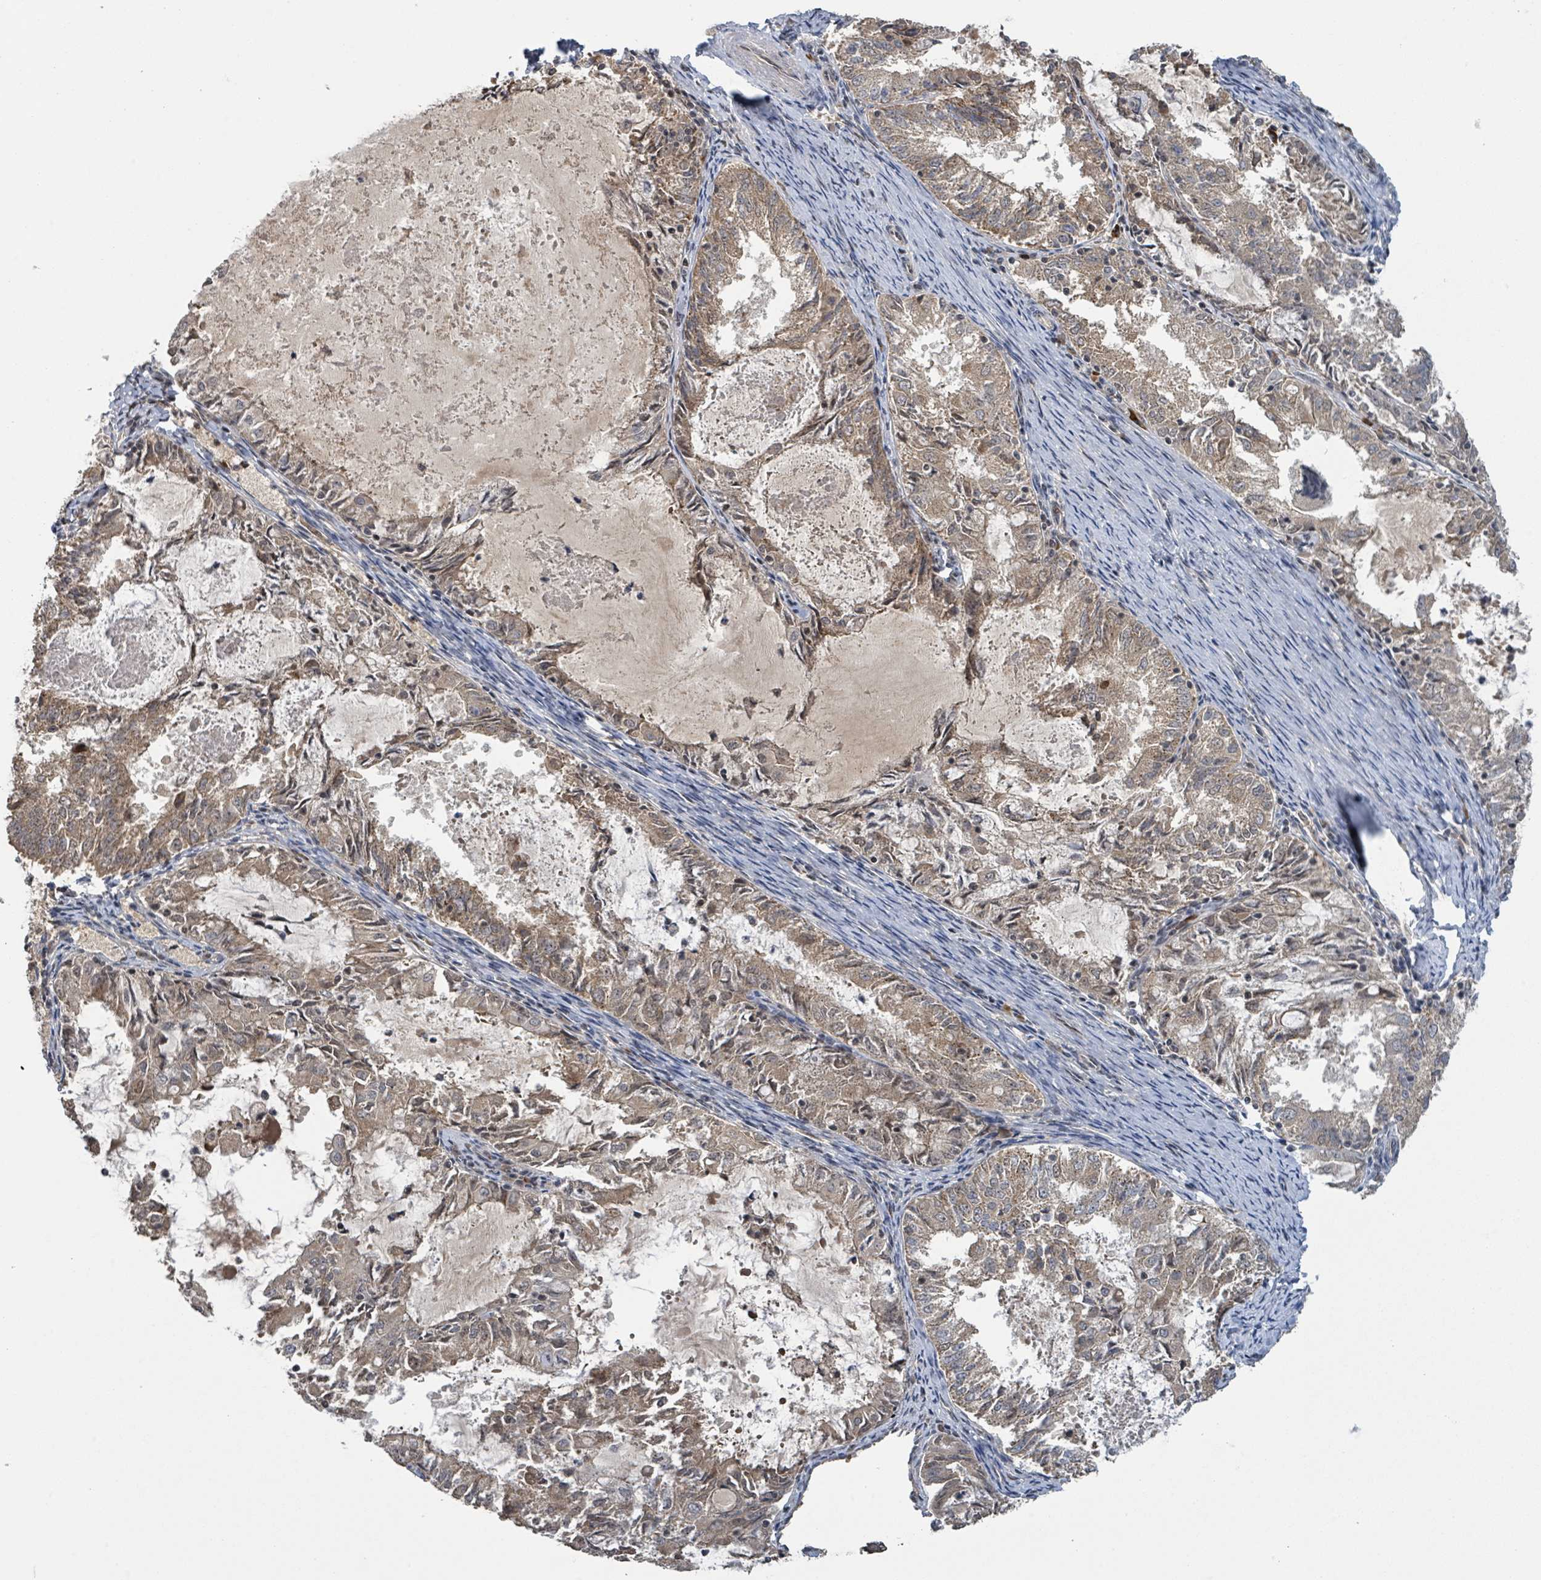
{"staining": {"intensity": "moderate", "quantity": ">75%", "location": "cytoplasmic/membranous"}, "tissue": "endometrial cancer", "cell_type": "Tumor cells", "image_type": "cancer", "snomed": [{"axis": "morphology", "description": "Adenocarcinoma, NOS"}, {"axis": "topography", "description": "Endometrium"}], "caption": "Endometrial cancer tissue exhibits moderate cytoplasmic/membranous staining in about >75% of tumor cells", "gene": "ZBTB14", "patient": {"sex": "female", "age": 57}}